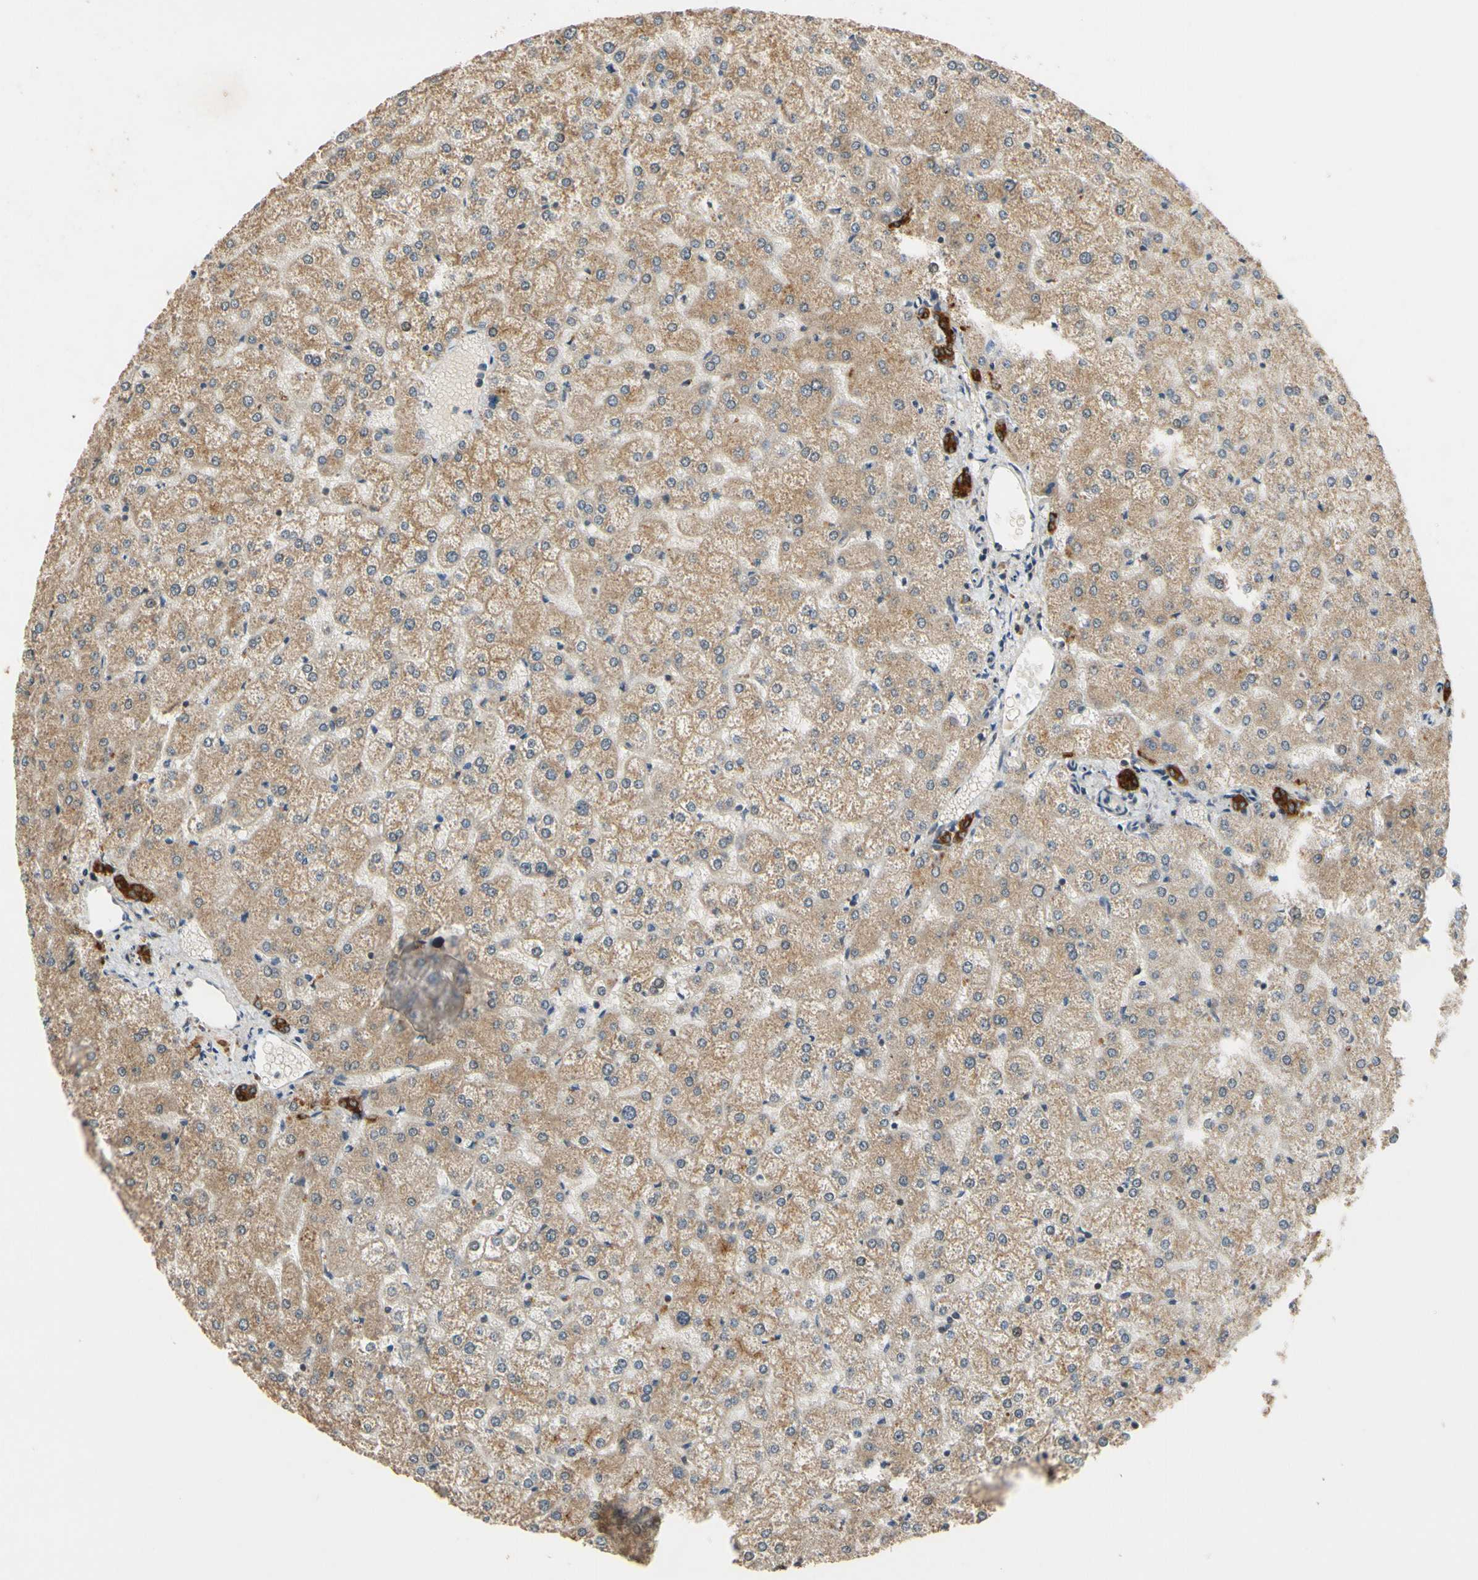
{"staining": {"intensity": "strong", "quantity": ">75%", "location": "cytoplasmic/membranous"}, "tissue": "liver", "cell_type": "Cholangiocytes", "image_type": "normal", "snomed": [{"axis": "morphology", "description": "Normal tissue, NOS"}, {"axis": "topography", "description": "Liver"}], "caption": "IHC micrograph of unremarkable liver: human liver stained using immunohistochemistry (IHC) reveals high levels of strong protein expression localized specifically in the cytoplasmic/membranous of cholangiocytes, appearing as a cytoplasmic/membranous brown color.", "gene": "TMEM230", "patient": {"sex": "female", "age": 32}}